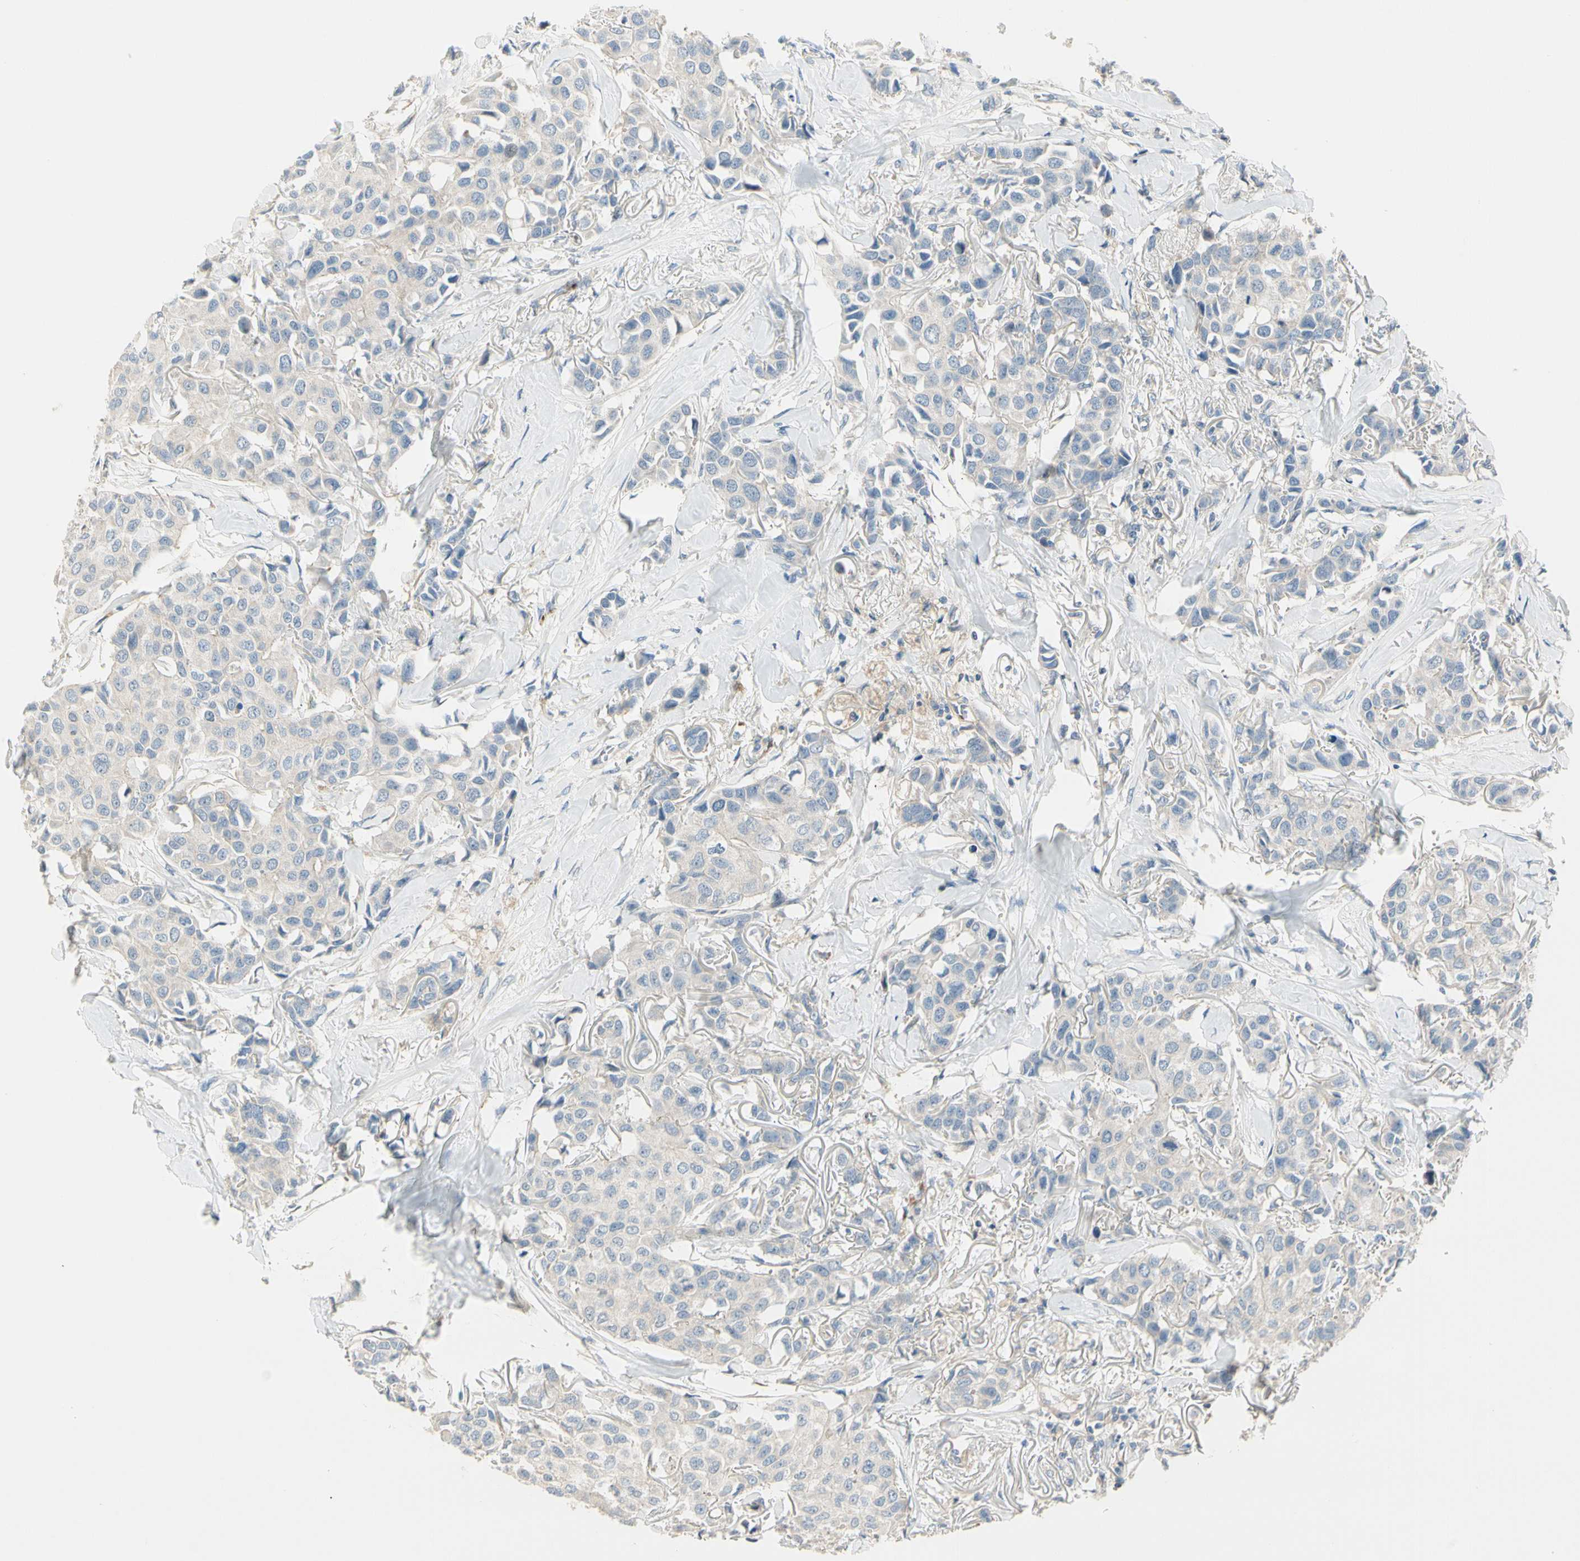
{"staining": {"intensity": "negative", "quantity": "none", "location": "none"}, "tissue": "breast cancer", "cell_type": "Tumor cells", "image_type": "cancer", "snomed": [{"axis": "morphology", "description": "Duct carcinoma"}, {"axis": "topography", "description": "Breast"}], "caption": "Immunohistochemistry (IHC) histopathology image of human infiltrating ductal carcinoma (breast) stained for a protein (brown), which exhibits no positivity in tumor cells.", "gene": "ADGRA3", "patient": {"sex": "female", "age": 80}}